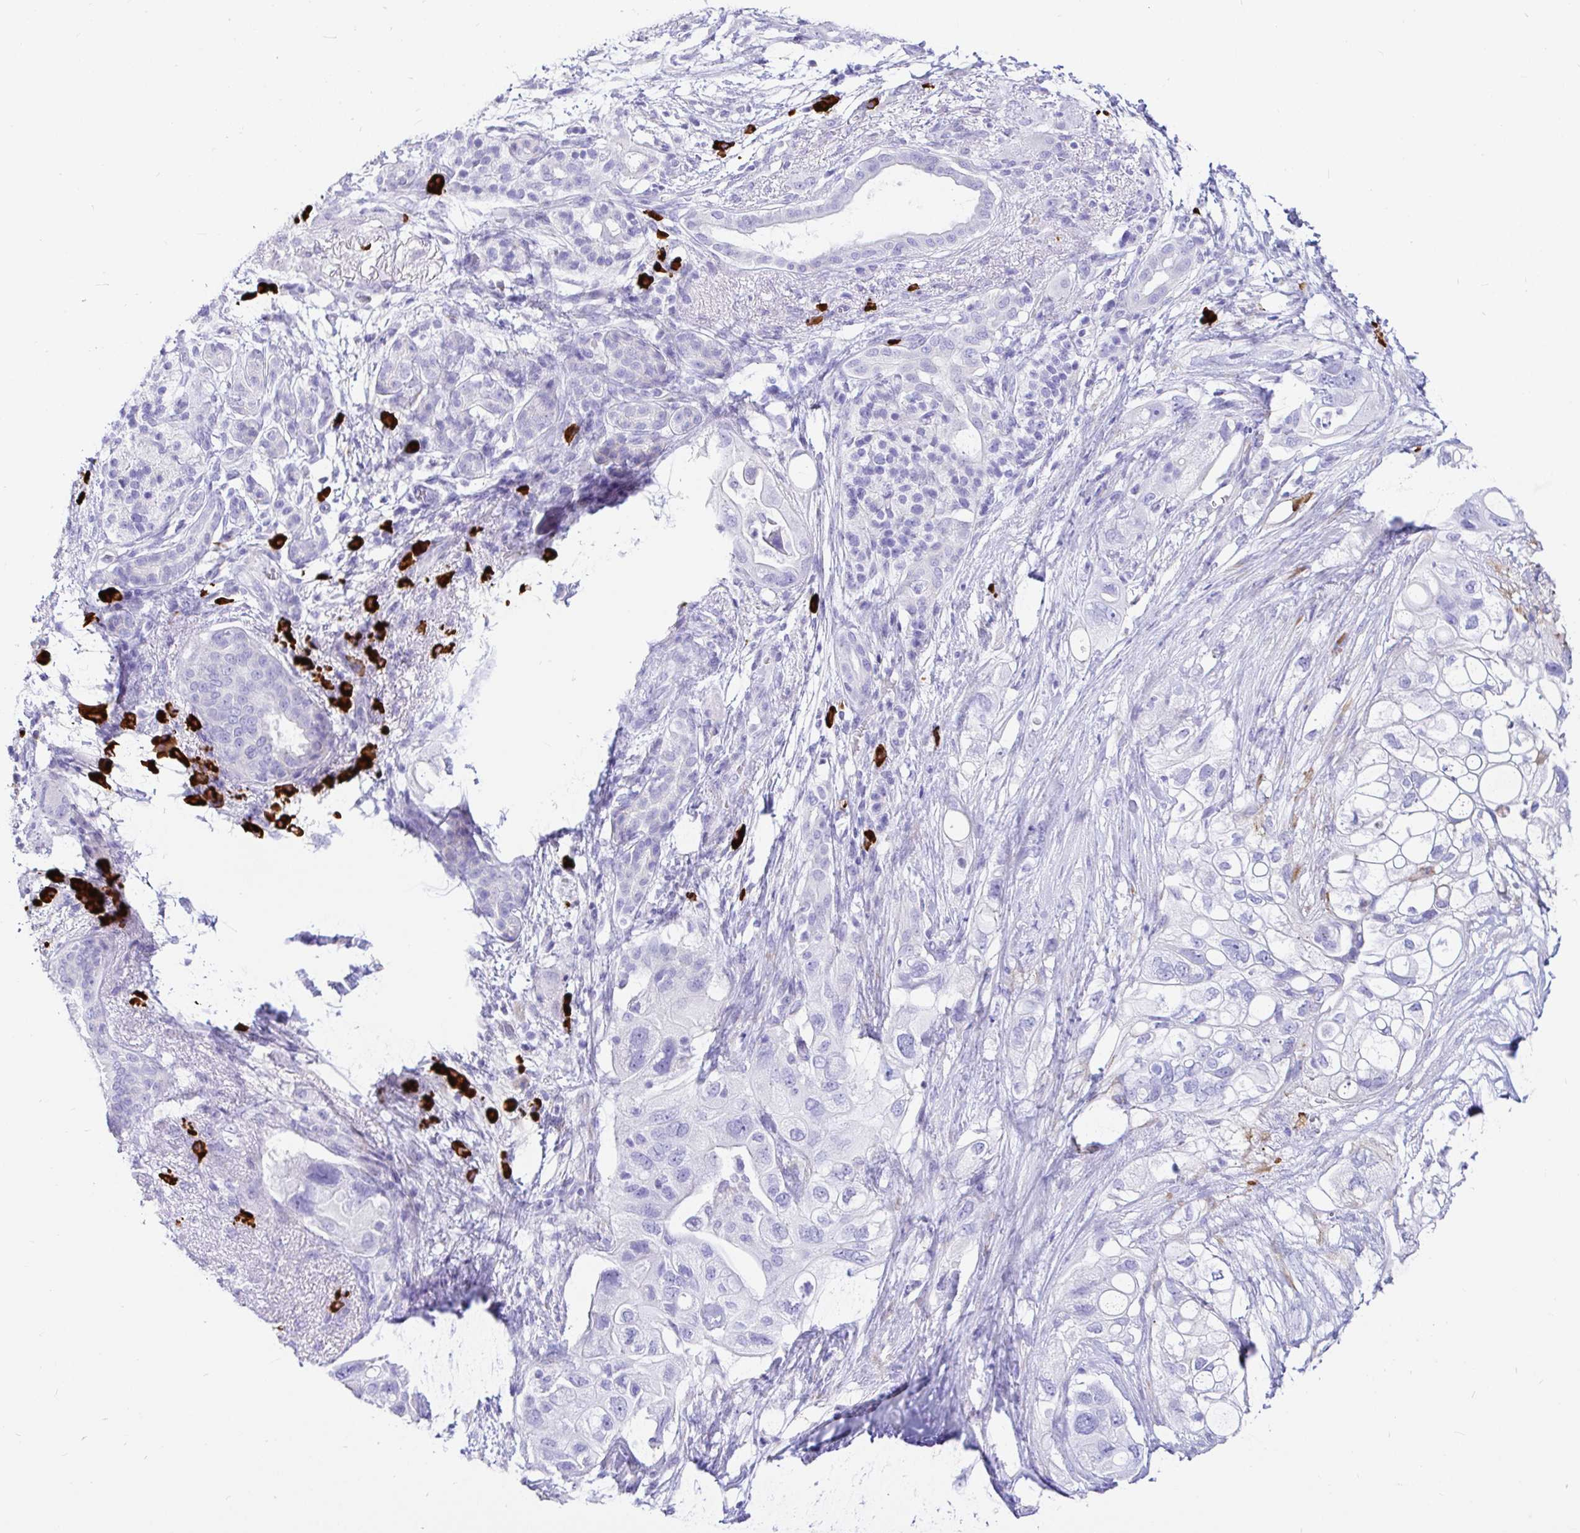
{"staining": {"intensity": "negative", "quantity": "none", "location": "none"}, "tissue": "pancreatic cancer", "cell_type": "Tumor cells", "image_type": "cancer", "snomed": [{"axis": "morphology", "description": "Adenocarcinoma, NOS"}, {"axis": "topography", "description": "Pancreas"}], "caption": "Tumor cells are negative for brown protein staining in pancreatic cancer.", "gene": "CCDC62", "patient": {"sex": "female", "age": 72}}